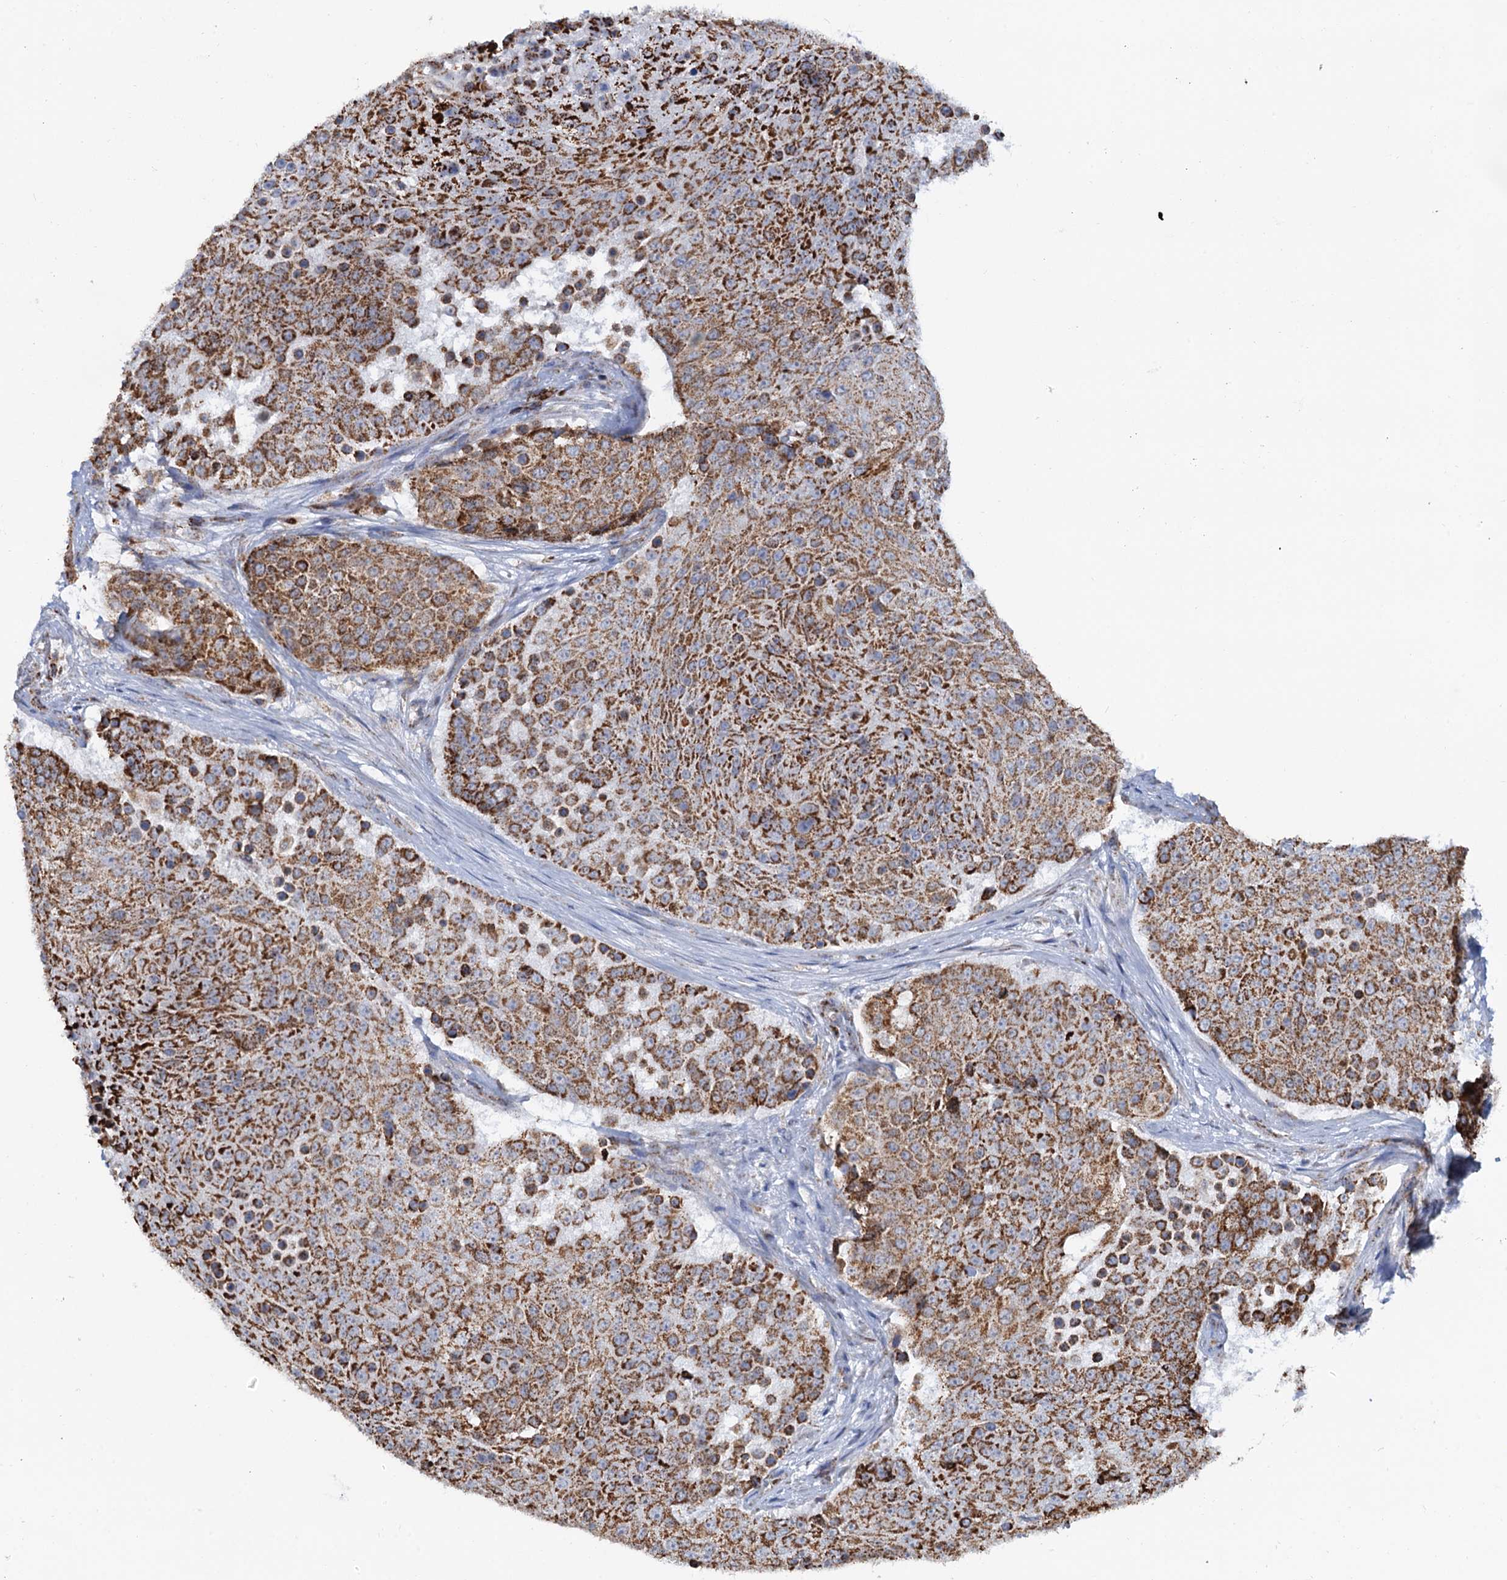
{"staining": {"intensity": "strong", "quantity": ">75%", "location": "cytoplasmic/membranous"}, "tissue": "urothelial cancer", "cell_type": "Tumor cells", "image_type": "cancer", "snomed": [{"axis": "morphology", "description": "Urothelial carcinoma, High grade"}, {"axis": "topography", "description": "Urinary bladder"}], "caption": "Protein expression analysis of human high-grade urothelial carcinoma reveals strong cytoplasmic/membranous expression in approximately >75% of tumor cells.", "gene": "C2CD3", "patient": {"sex": "female", "age": 63}}